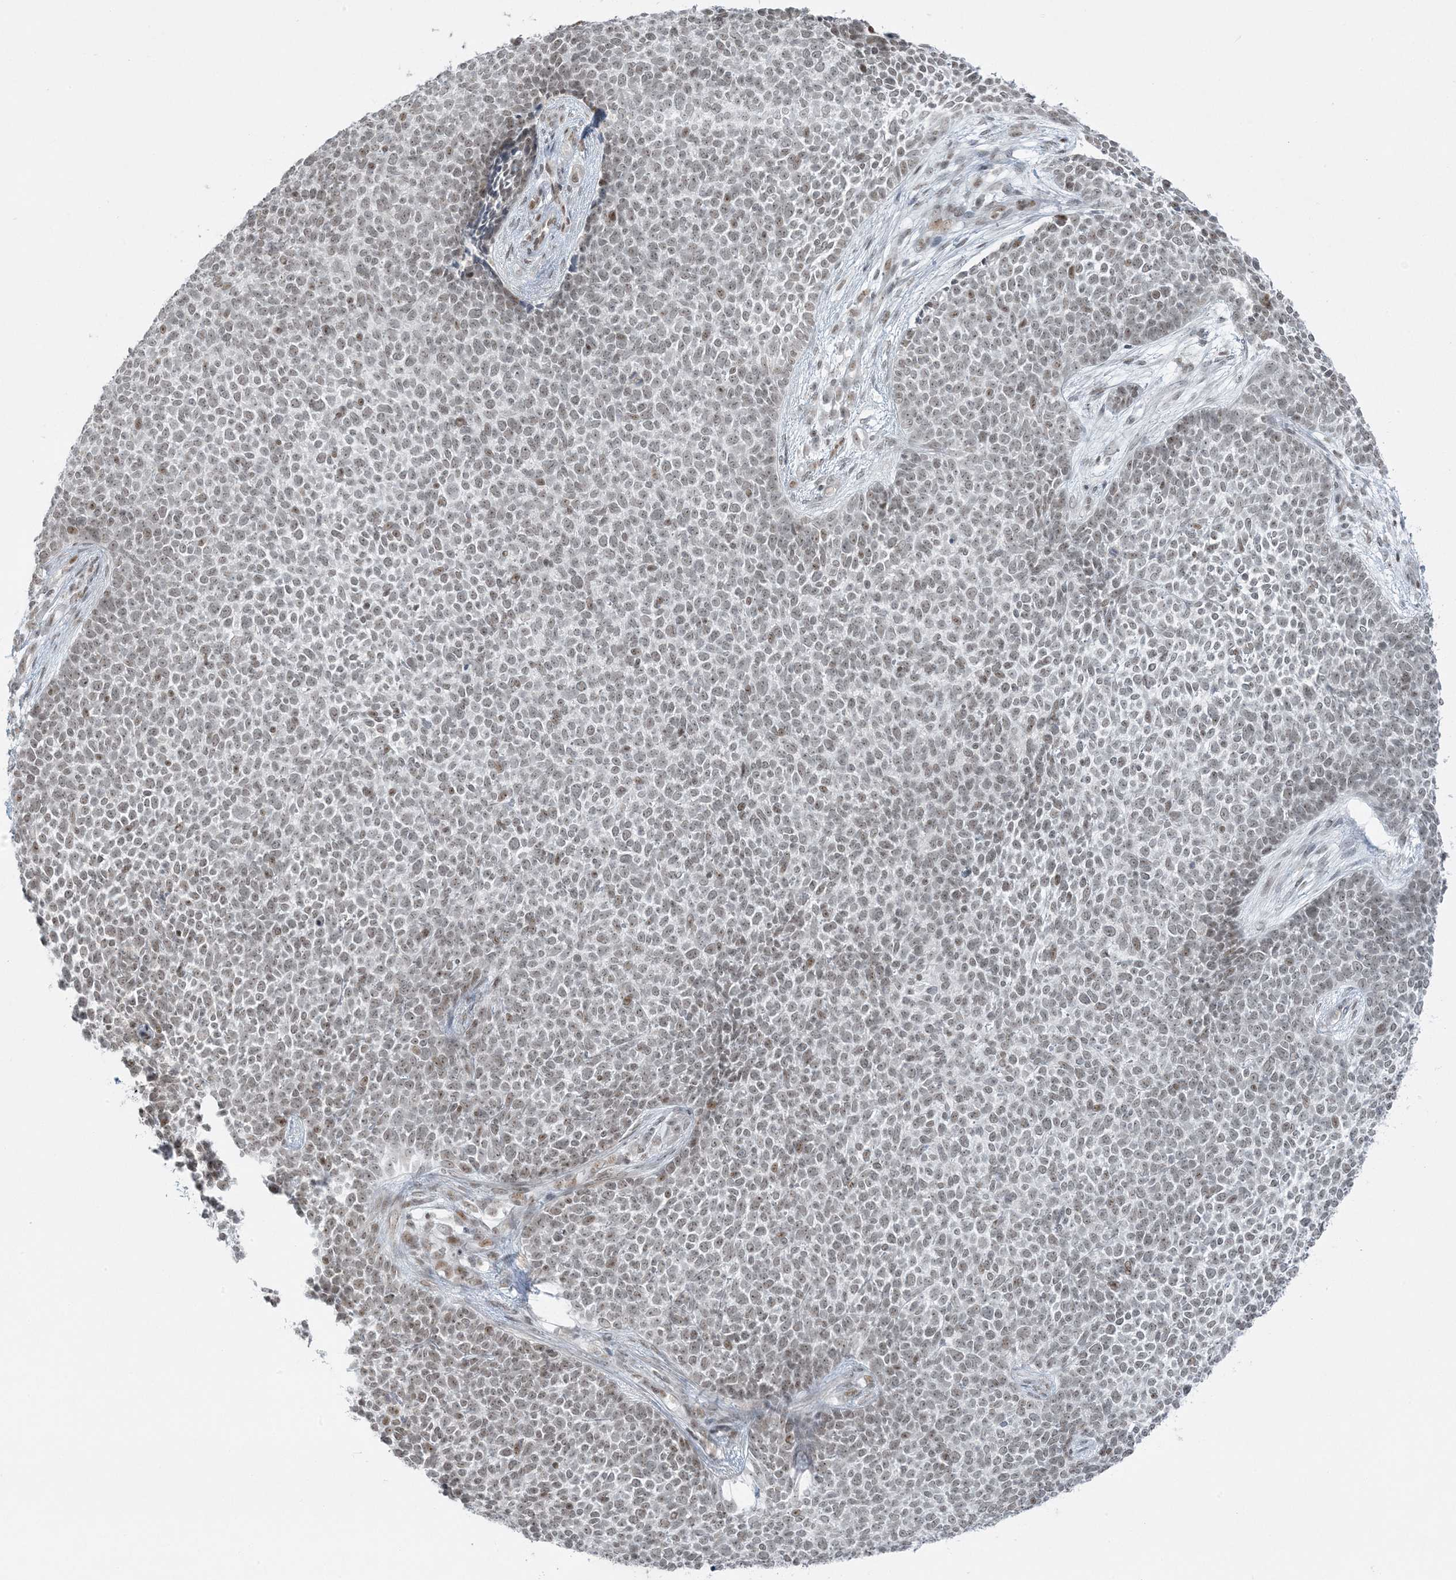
{"staining": {"intensity": "weak", "quantity": "25%-75%", "location": "nuclear"}, "tissue": "skin cancer", "cell_type": "Tumor cells", "image_type": "cancer", "snomed": [{"axis": "morphology", "description": "Basal cell carcinoma"}, {"axis": "topography", "description": "Skin"}], "caption": "Human skin cancer stained for a protein (brown) reveals weak nuclear positive staining in approximately 25%-75% of tumor cells.", "gene": "ZNF787", "patient": {"sex": "female", "age": 84}}